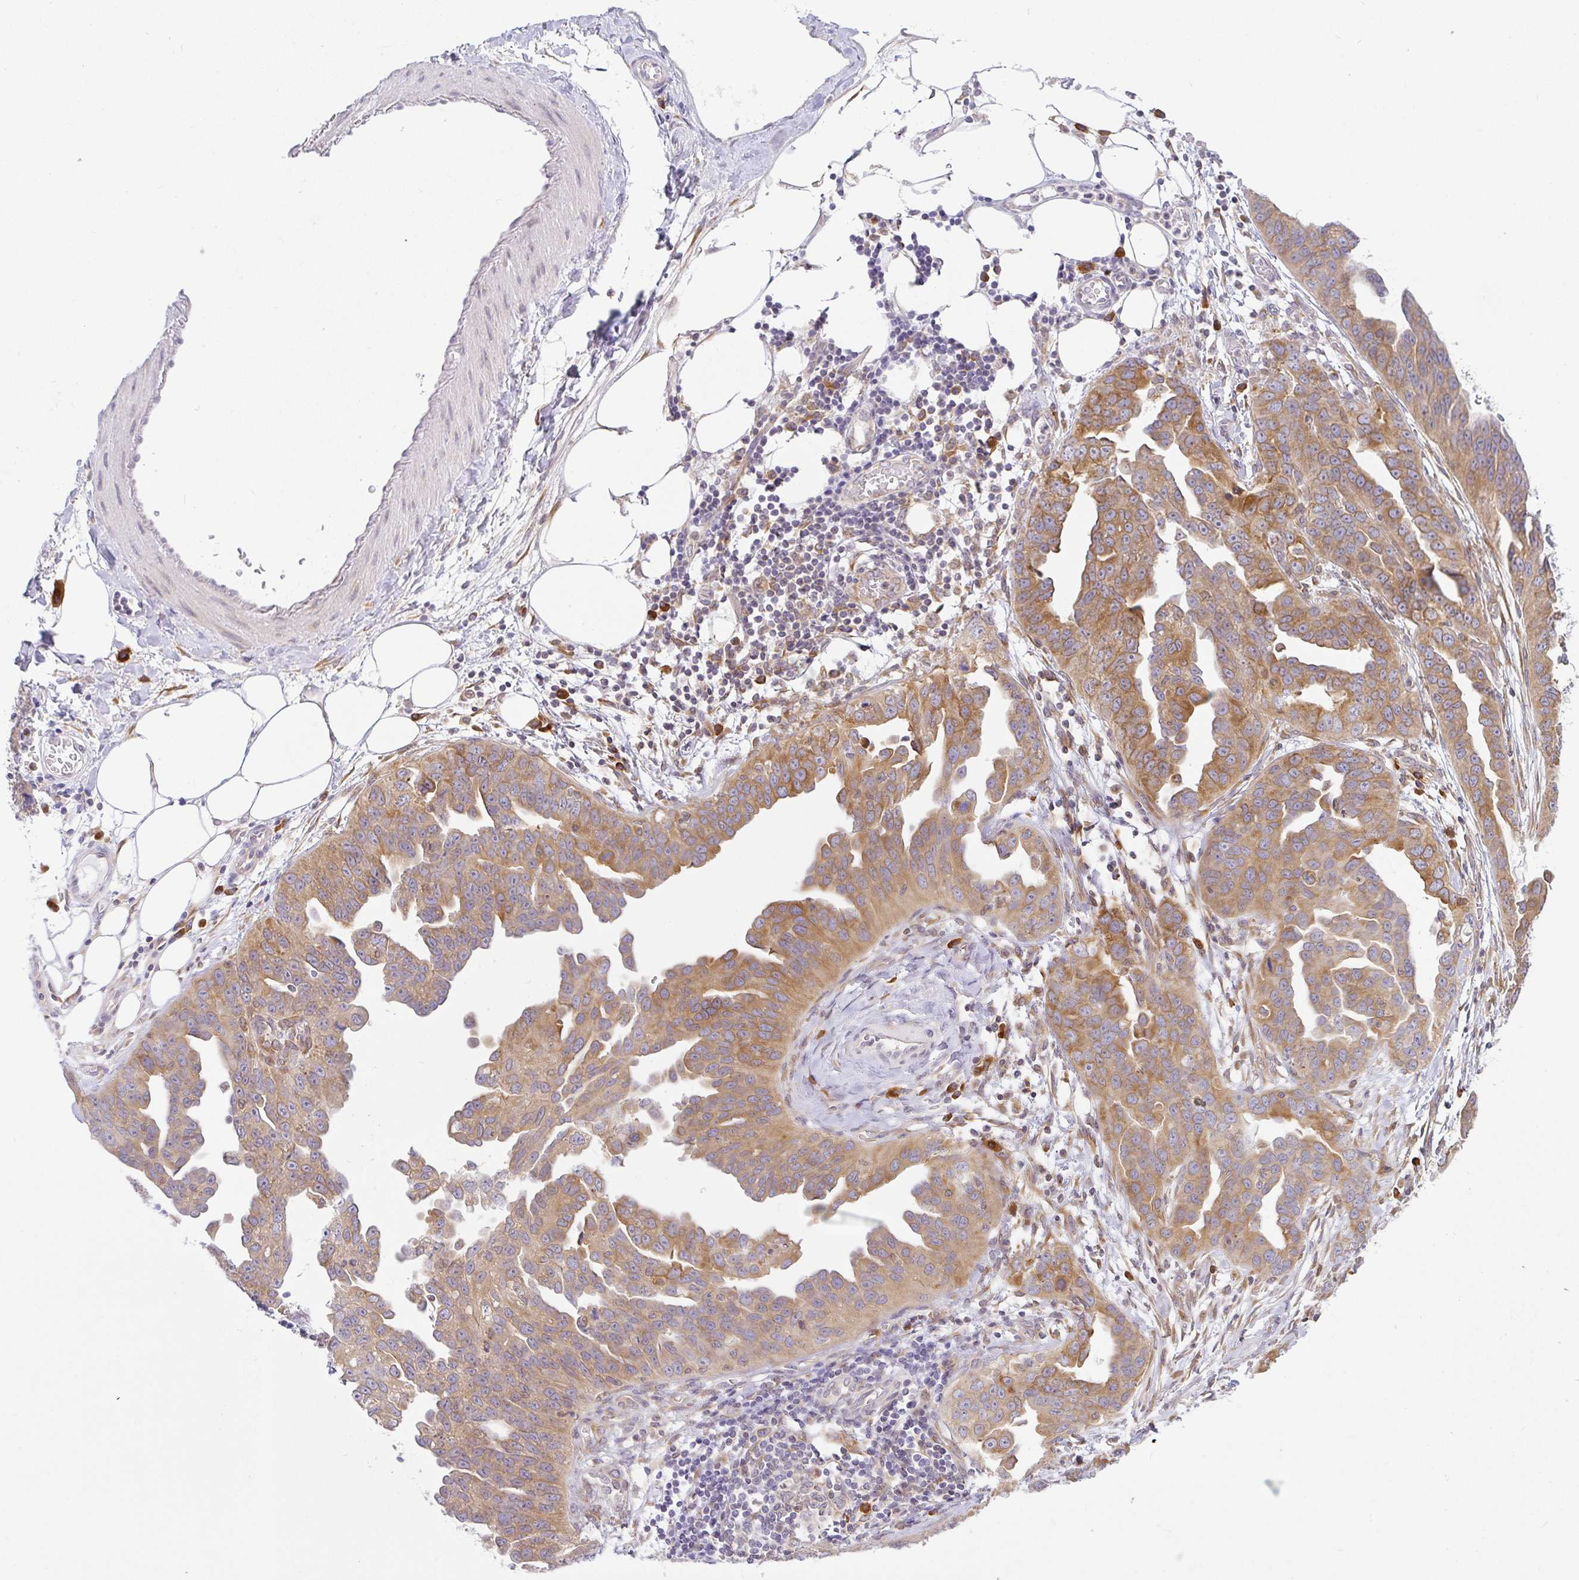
{"staining": {"intensity": "moderate", "quantity": ">75%", "location": "cytoplasmic/membranous"}, "tissue": "ovarian cancer", "cell_type": "Tumor cells", "image_type": "cancer", "snomed": [{"axis": "morphology", "description": "Cystadenocarcinoma, serous, NOS"}, {"axis": "topography", "description": "Ovary"}], "caption": "Approximately >75% of tumor cells in human serous cystadenocarcinoma (ovarian) exhibit moderate cytoplasmic/membranous protein expression as visualized by brown immunohistochemical staining.", "gene": "DERL2", "patient": {"sex": "female", "age": 75}}